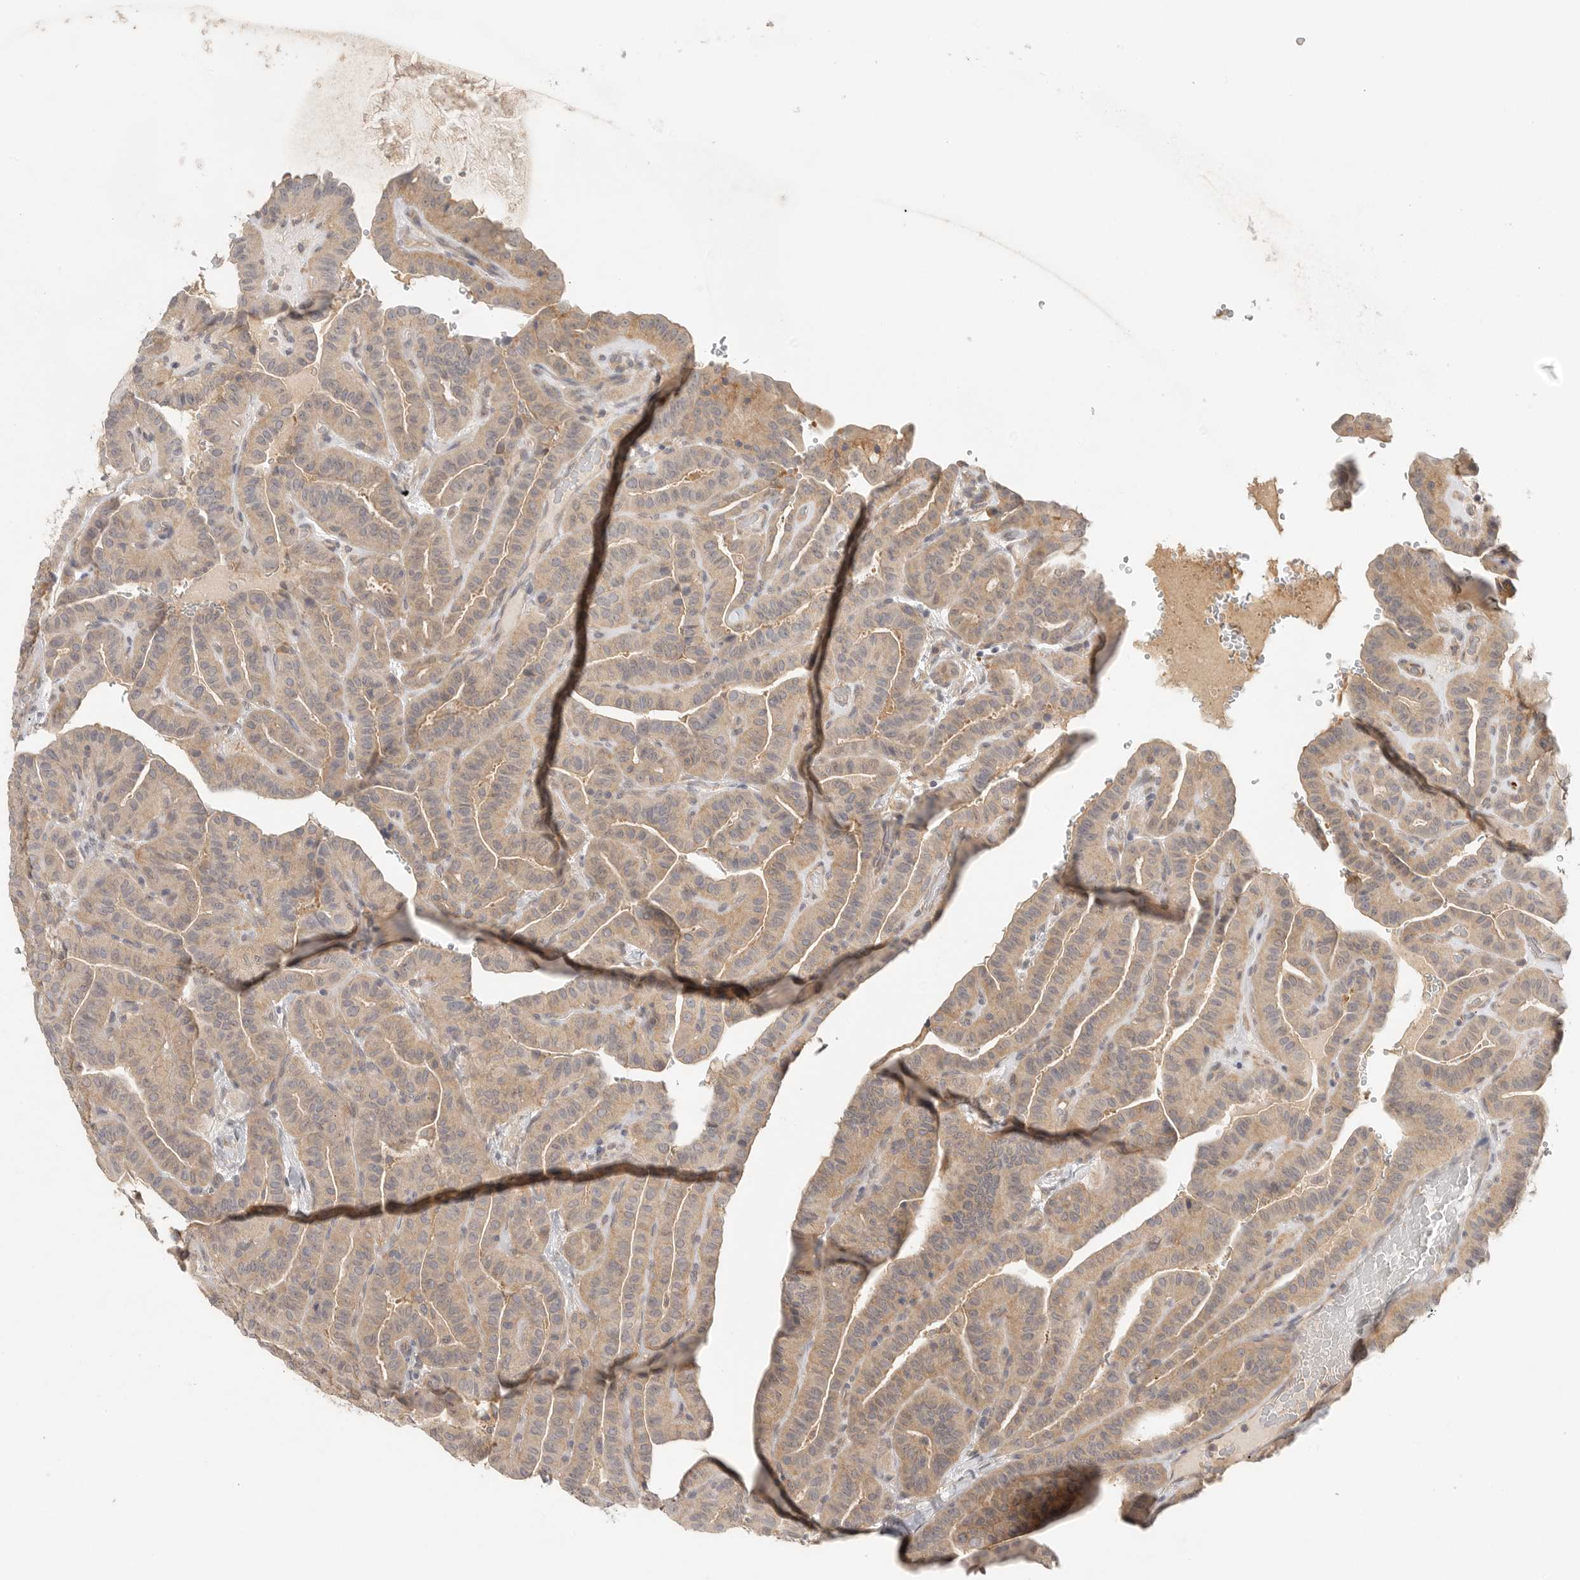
{"staining": {"intensity": "weak", "quantity": ">75%", "location": "cytoplasmic/membranous"}, "tissue": "thyroid cancer", "cell_type": "Tumor cells", "image_type": "cancer", "snomed": [{"axis": "morphology", "description": "Papillary adenocarcinoma, NOS"}, {"axis": "topography", "description": "Thyroid gland"}], "caption": "This image shows immunohistochemistry staining of human papillary adenocarcinoma (thyroid), with low weak cytoplasmic/membranous staining in approximately >75% of tumor cells.", "gene": "HDAC6", "patient": {"sex": "male", "age": 77}}